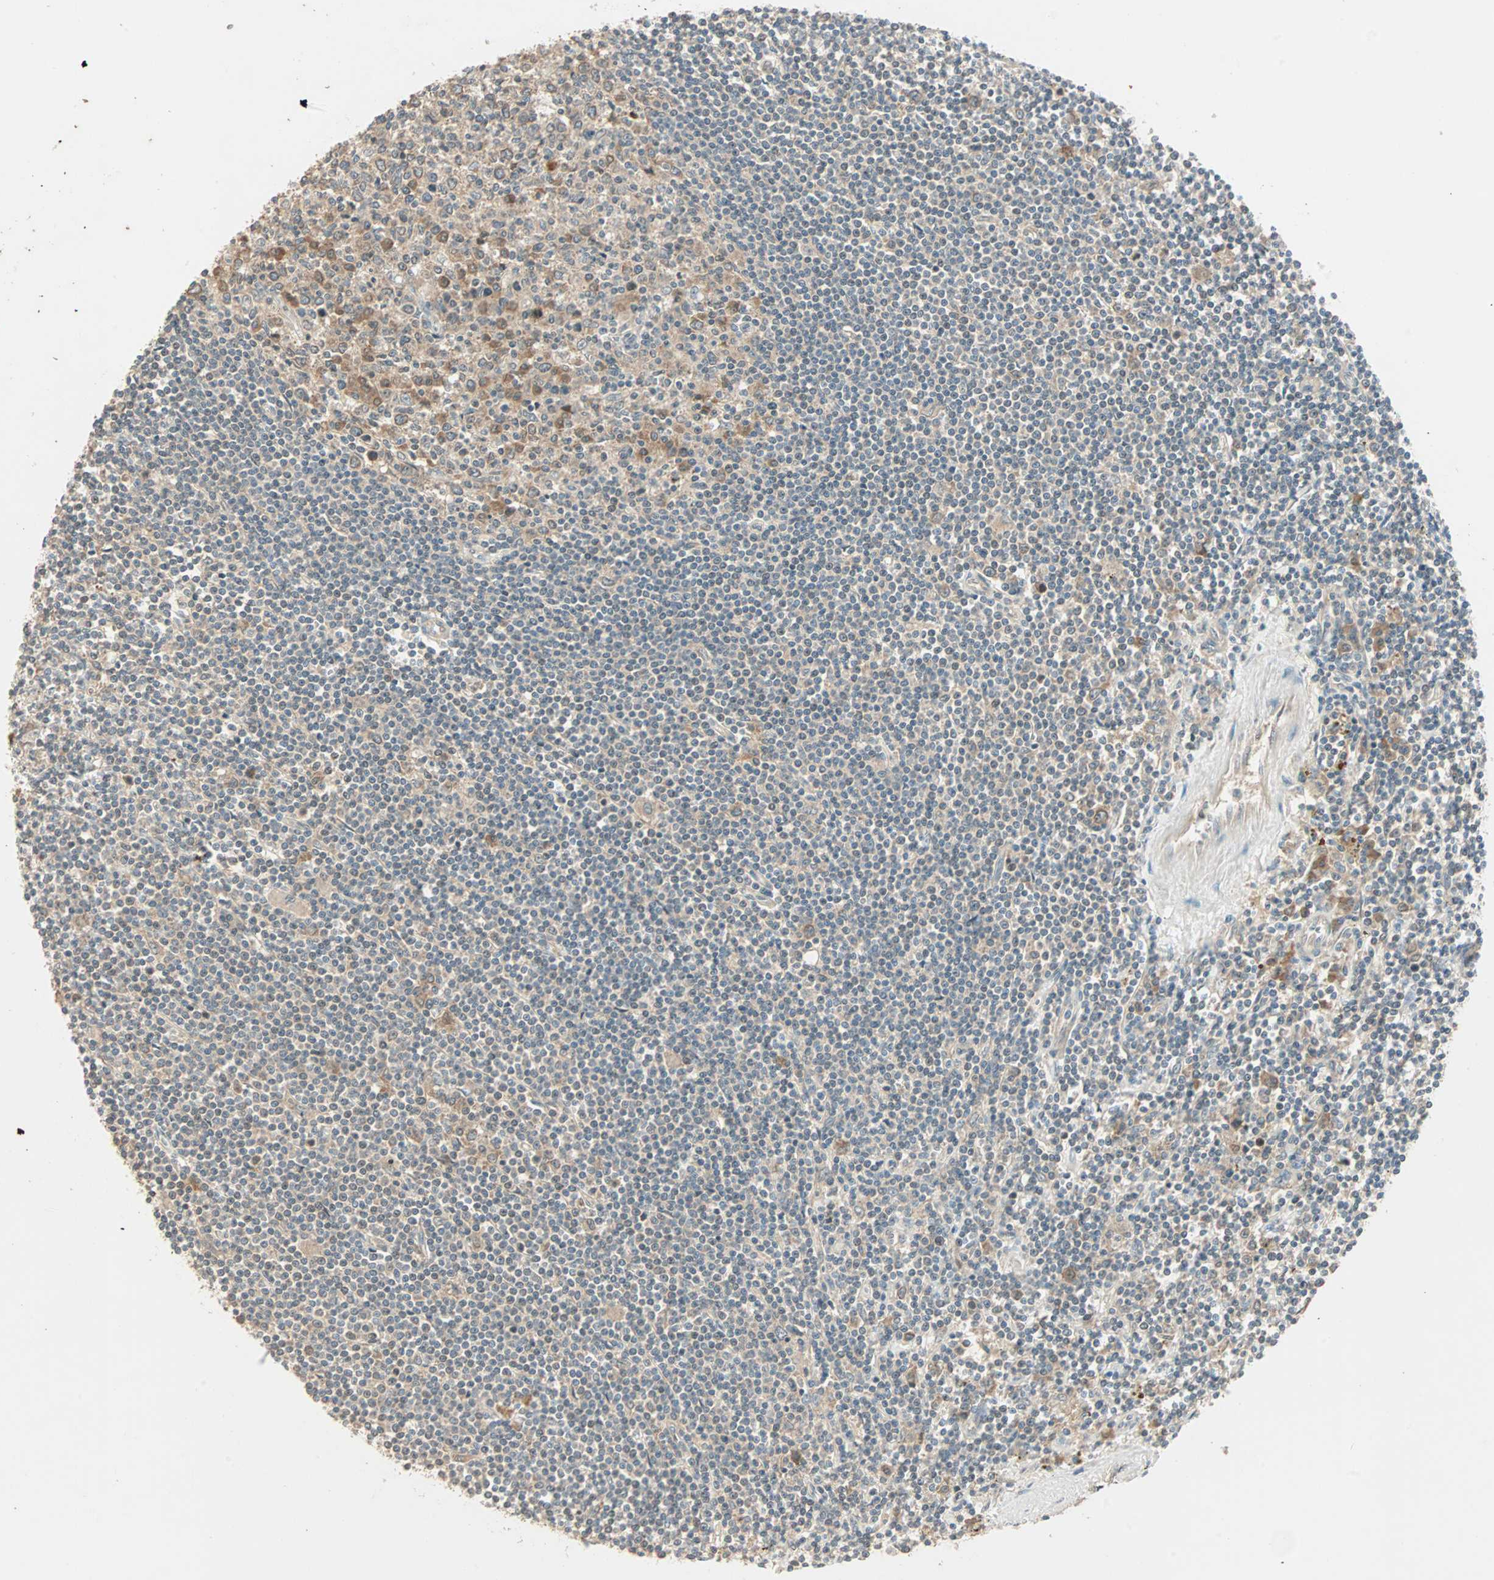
{"staining": {"intensity": "weak", "quantity": "25%-75%", "location": "cytoplasmic/membranous"}, "tissue": "lymphoma", "cell_type": "Tumor cells", "image_type": "cancer", "snomed": [{"axis": "morphology", "description": "Malignant lymphoma, non-Hodgkin's type, Low grade"}, {"axis": "topography", "description": "Spleen"}], "caption": "Immunohistochemical staining of human low-grade malignant lymphoma, non-Hodgkin's type demonstrates low levels of weak cytoplasmic/membranous protein expression in about 25%-75% of tumor cells. Using DAB (brown) and hematoxylin (blue) stains, captured at high magnification using brightfield microscopy.", "gene": "TTF2", "patient": {"sex": "male", "age": 76}}